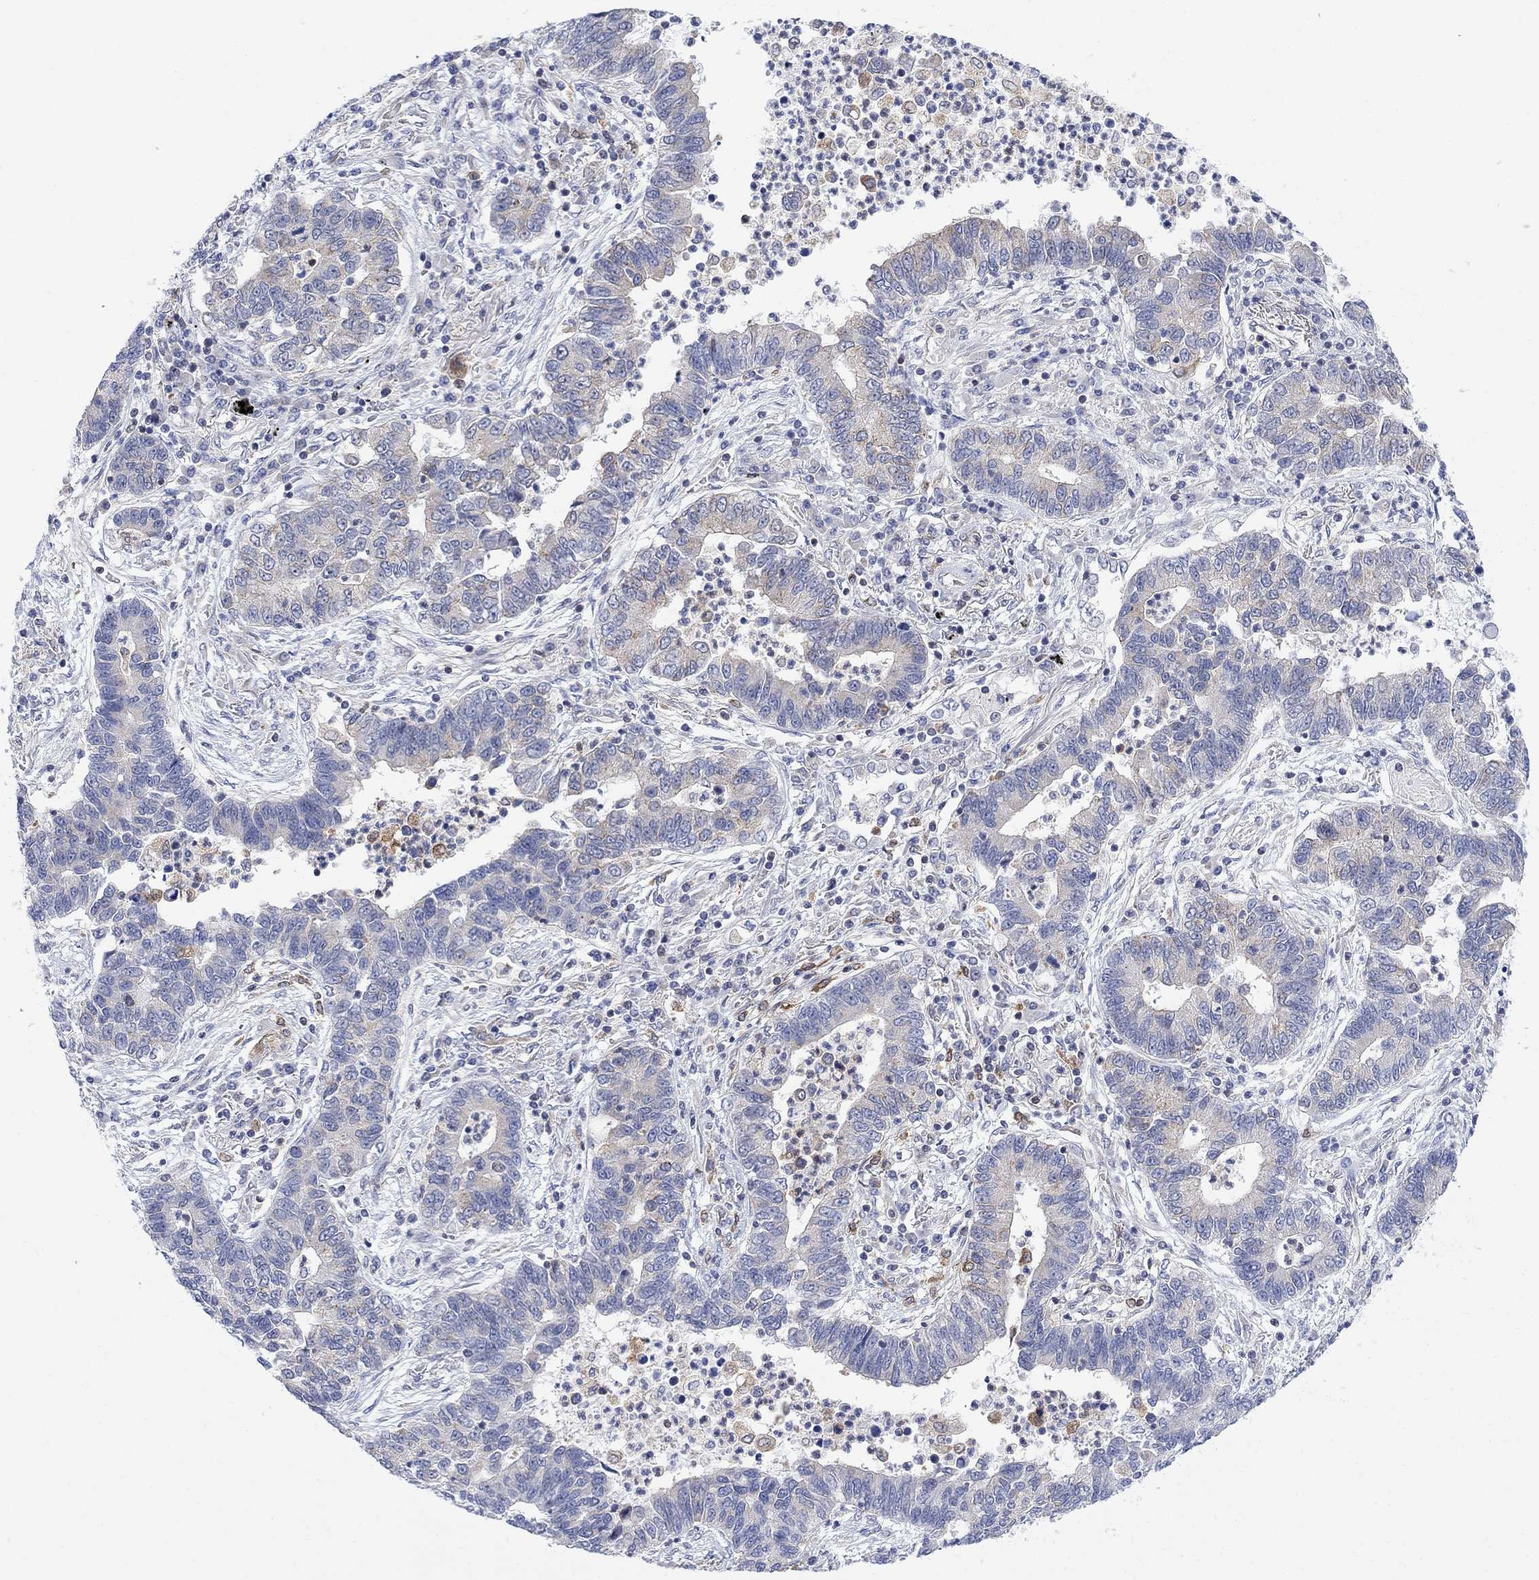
{"staining": {"intensity": "weak", "quantity": "<25%", "location": "cytoplasmic/membranous"}, "tissue": "lung cancer", "cell_type": "Tumor cells", "image_type": "cancer", "snomed": [{"axis": "morphology", "description": "Adenocarcinoma, NOS"}, {"axis": "topography", "description": "Lung"}], "caption": "DAB (3,3'-diaminobenzidine) immunohistochemical staining of human lung cancer shows no significant staining in tumor cells.", "gene": "GBP5", "patient": {"sex": "female", "age": 57}}